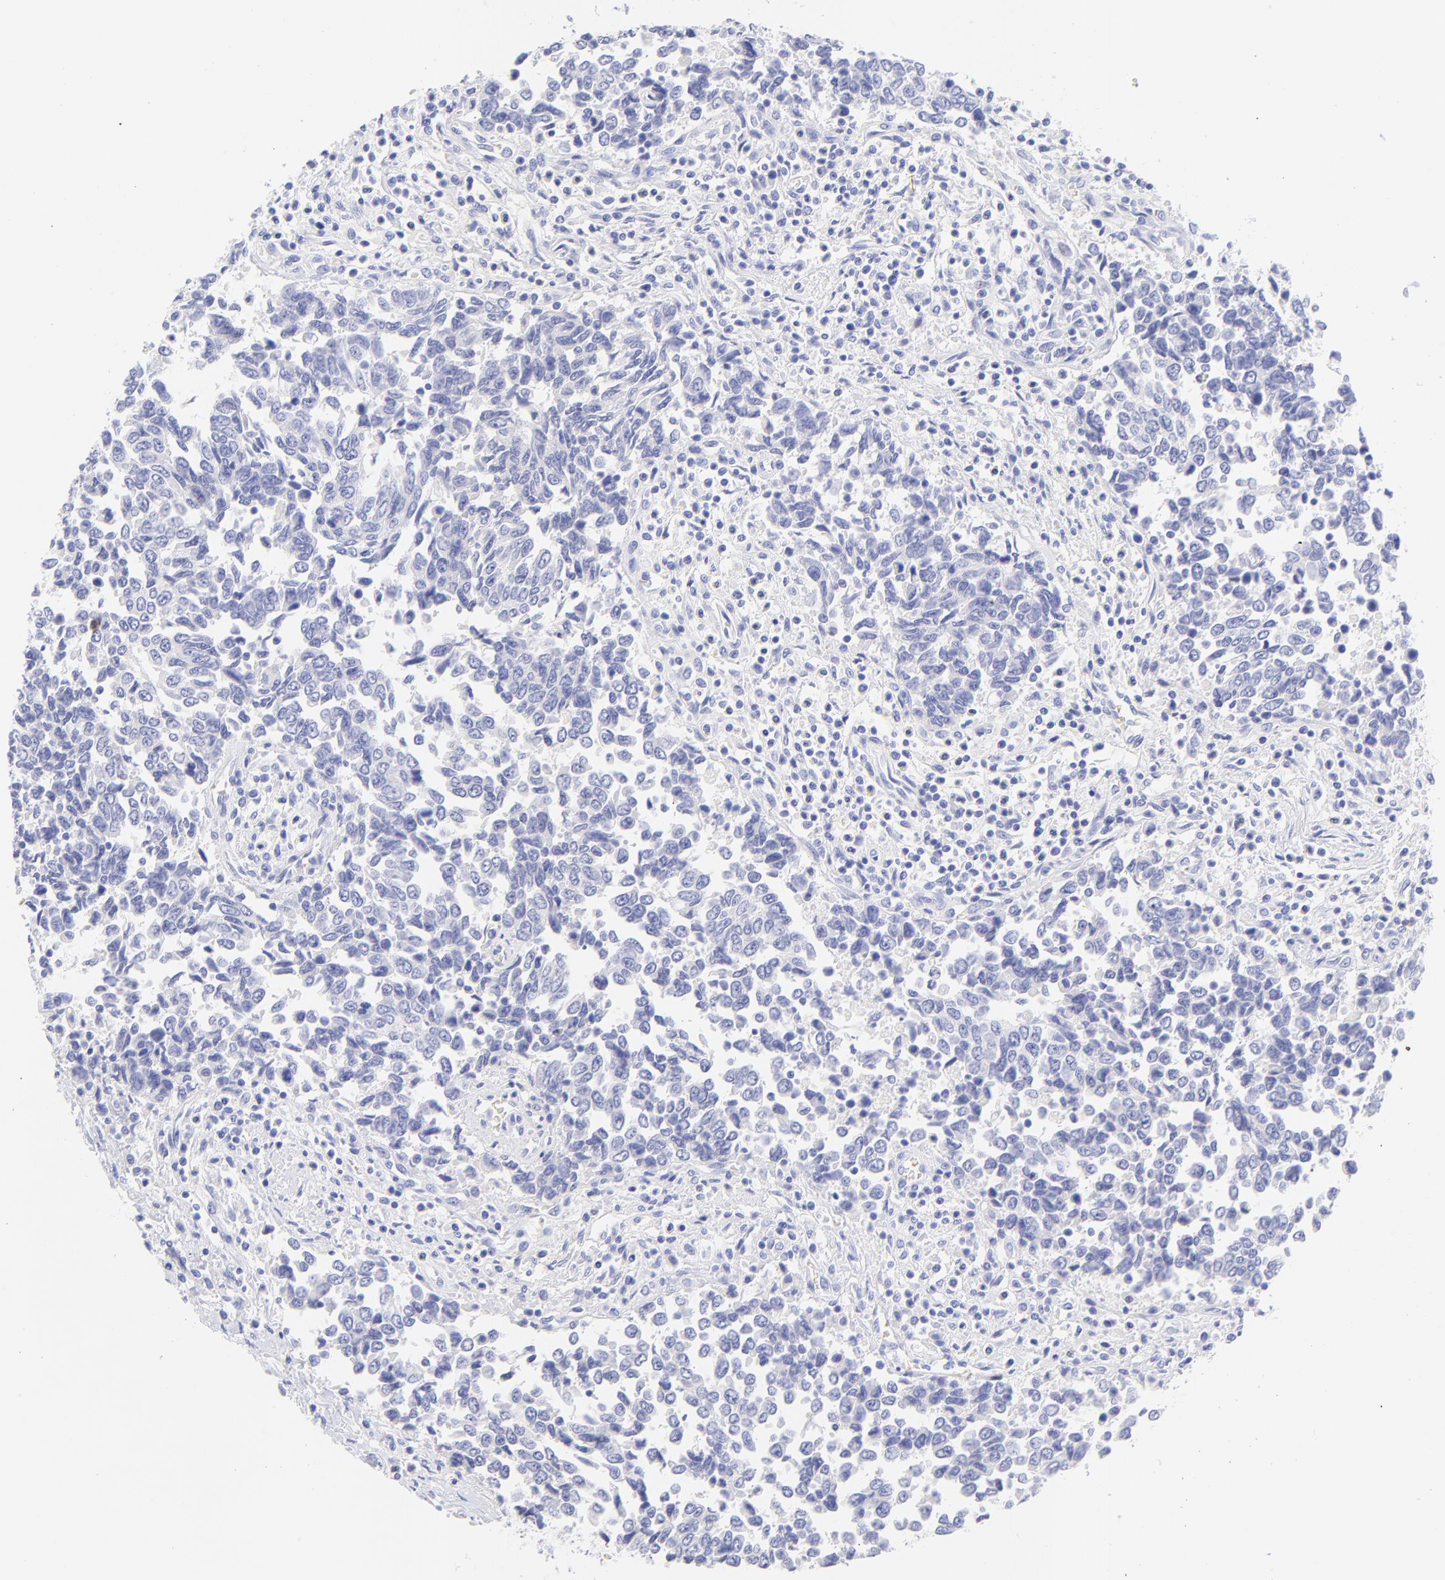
{"staining": {"intensity": "negative", "quantity": "none", "location": "none"}, "tissue": "urothelial cancer", "cell_type": "Tumor cells", "image_type": "cancer", "snomed": [{"axis": "morphology", "description": "Urothelial carcinoma, High grade"}, {"axis": "topography", "description": "Urinary bladder"}], "caption": "DAB immunohistochemical staining of human urothelial cancer shows no significant expression in tumor cells.", "gene": "FRMPD3", "patient": {"sex": "male", "age": 86}}